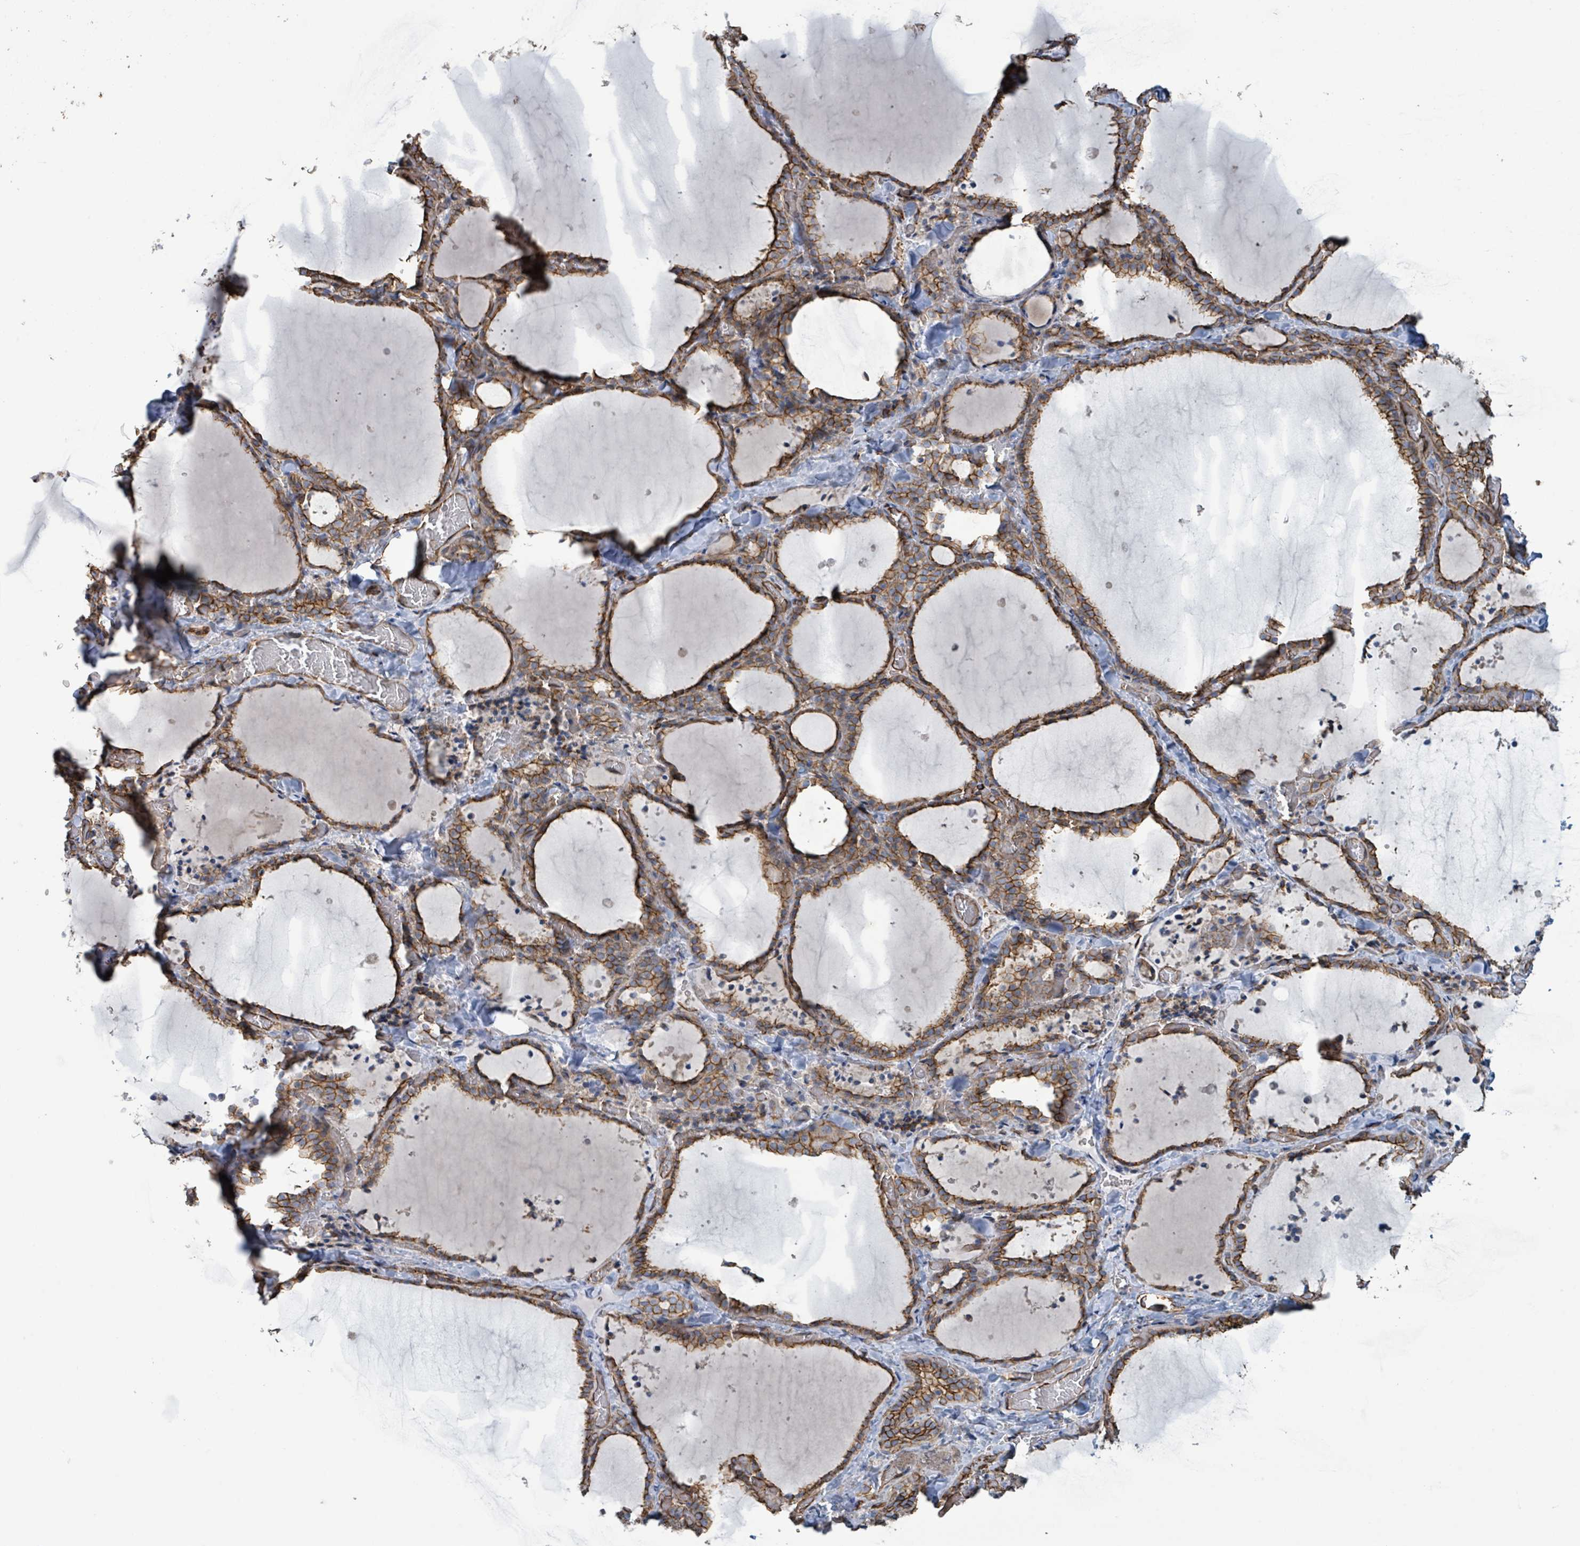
{"staining": {"intensity": "moderate", "quantity": ">75%", "location": "cytoplasmic/membranous"}, "tissue": "thyroid gland", "cell_type": "Glandular cells", "image_type": "normal", "snomed": [{"axis": "morphology", "description": "Normal tissue, NOS"}, {"axis": "topography", "description": "Thyroid gland"}], "caption": "The immunohistochemical stain highlights moderate cytoplasmic/membranous staining in glandular cells of normal thyroid gland.", "gene": "LDOC1", "patient": {"sex": "female", "age": 22}}